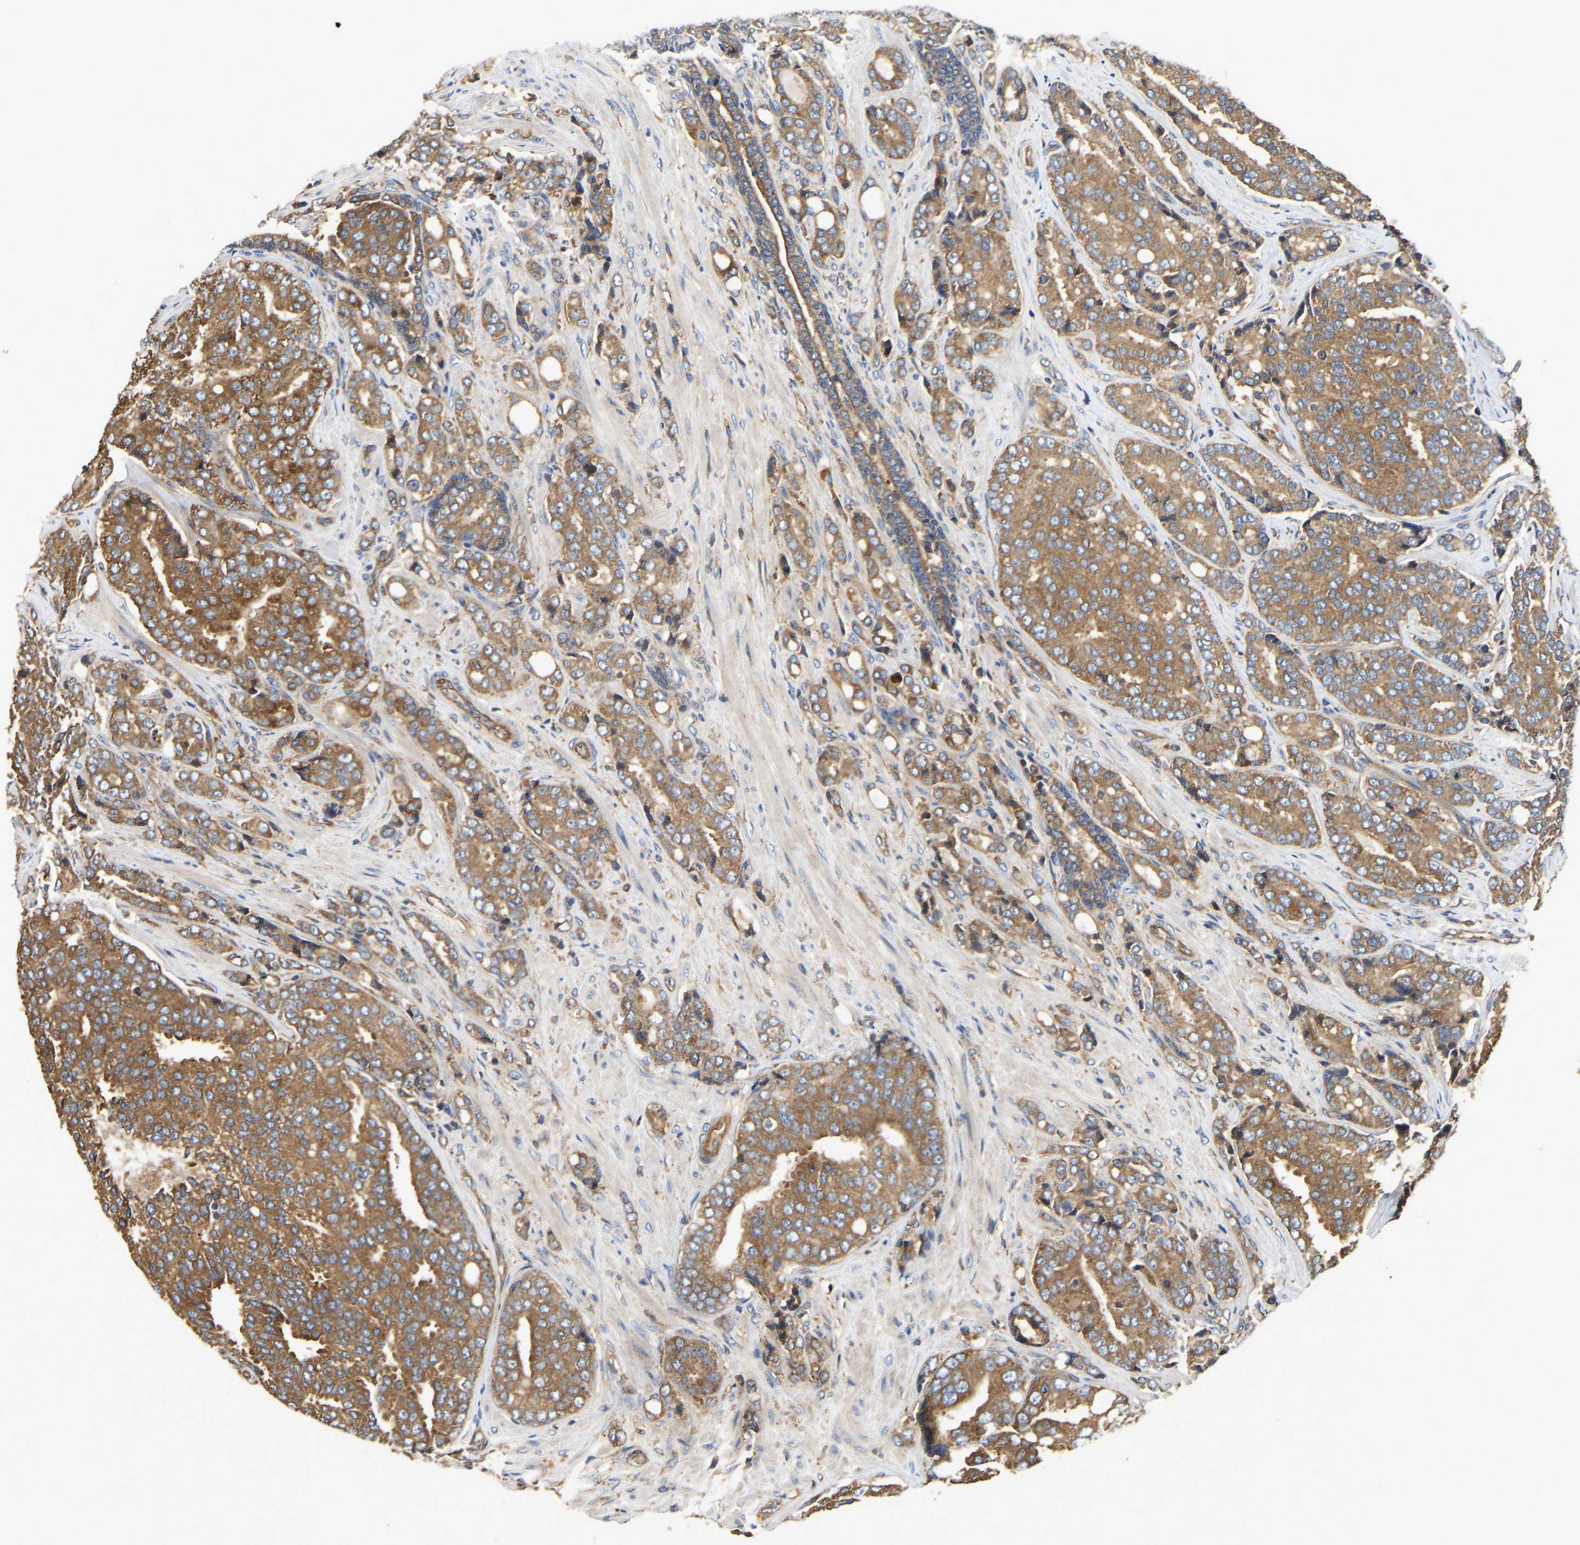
{"staining": {"intensity": "moderate", "quantity": ">75%", "location": "cytoplasmic/membranous"}, "tissue": "prostate cancer", "cell_type": "Tumor cells", "image_type": "cancer", "snomed": [{"axis": "morphology", "description": "Adenocarcinoma, High grade"}, {"axis": "topography", "description": "Prostate"}], "caption": "Human prostate cancer stained with a protein marker demonstrates moderate staining in tumor cells.", "gene": "FLNB", "patient": {"sex": "male", "age": 50}}